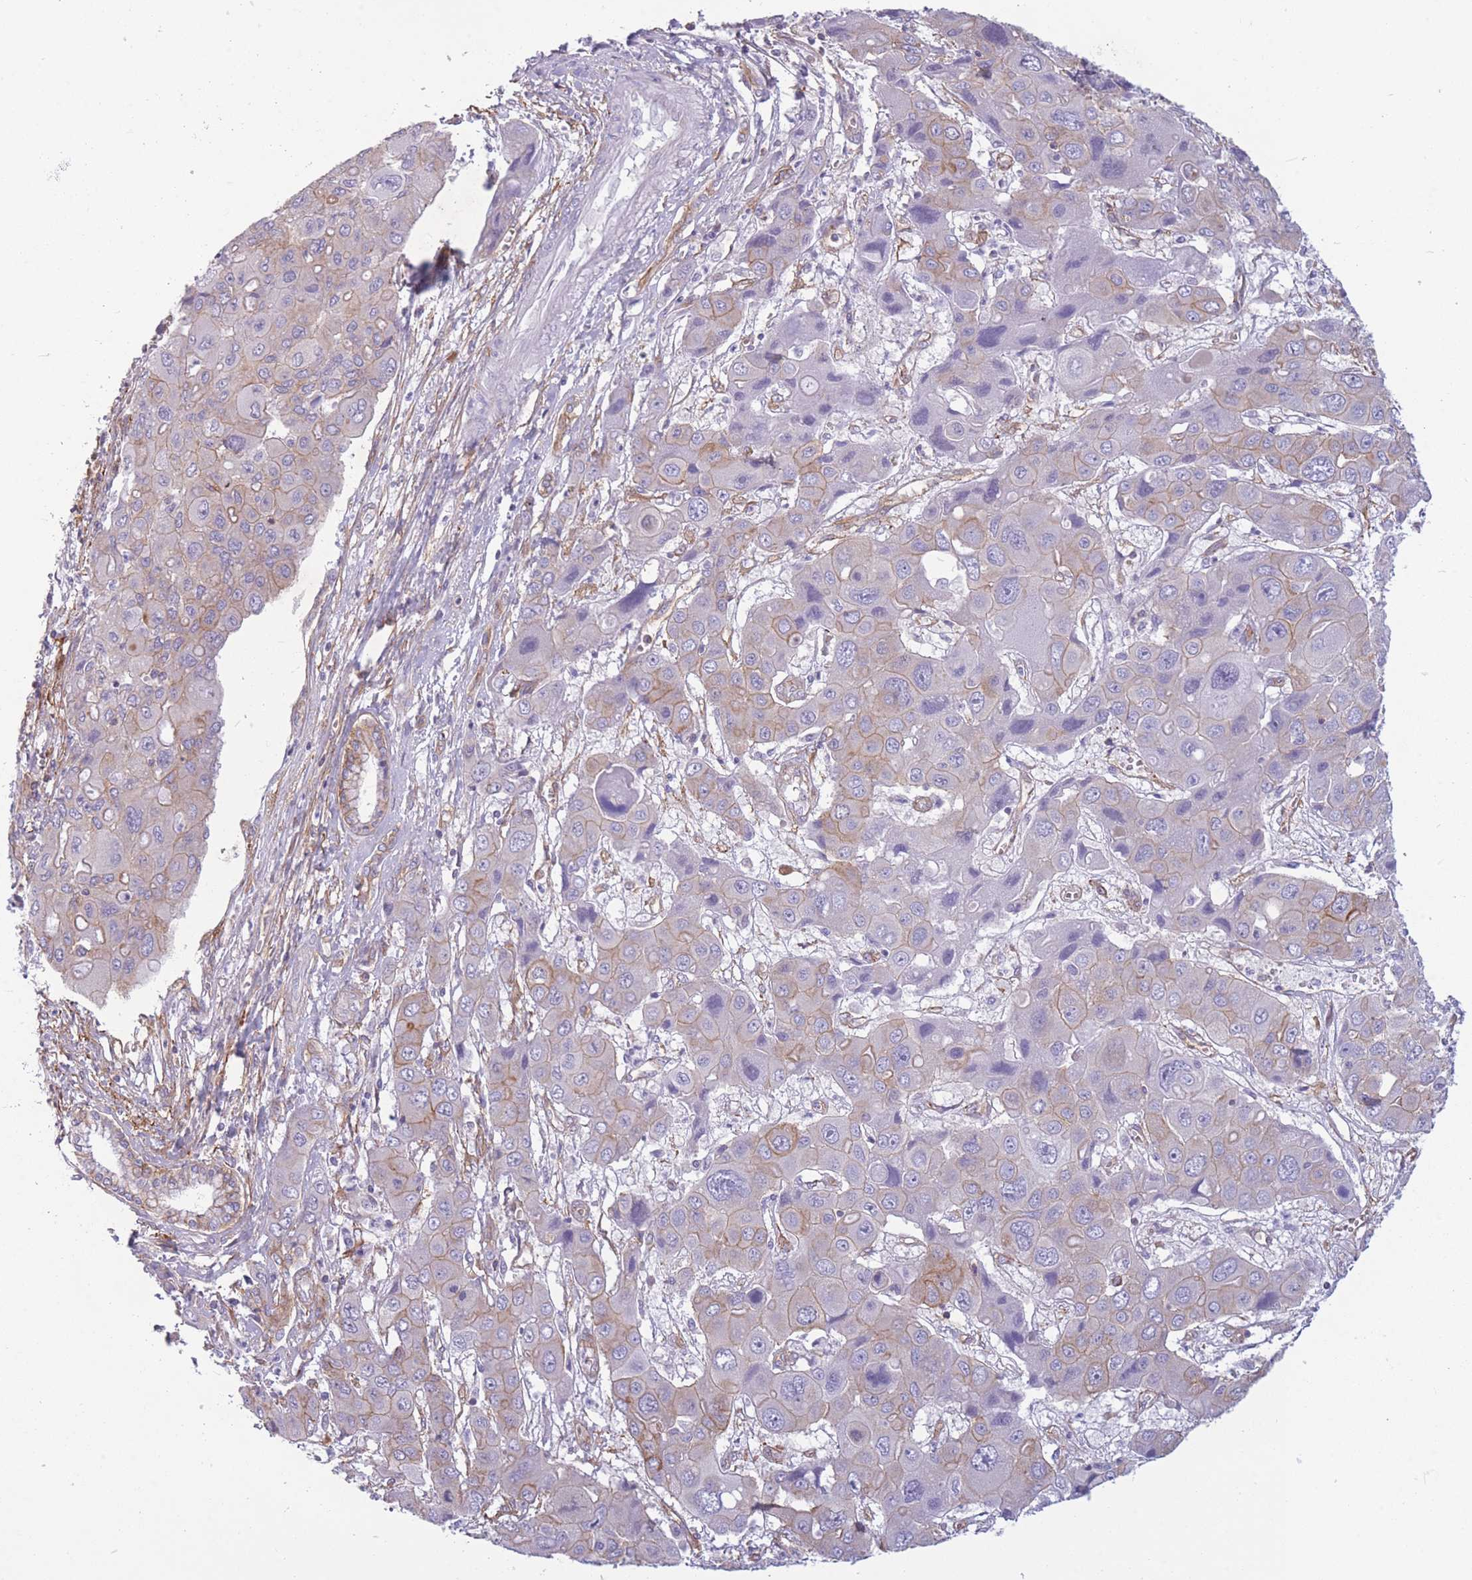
{"staining": {"intensity": "moderate", "quantity": "<25%", "location": "cytoplasmic/membranous"}, "tissue": "liver cancer", "cell_type": "Tumor cells", "image_type": "cancer", "snomed": [{"axis": "morphology", "description": "Cholangiocarcinoma"}, {"axis": "topography", "description": "Liver"}], "caption": "Brown immunohistochemical staining in human liver cholangiocarcinoma reveals moderate cytoplasmic/membranous positivity in about <25% of tumor cells. (Brightfield microscopy of DAB IHC at high magnification).", "gene": "ADD1", "patient": {"sex": "male", "age": 67}}